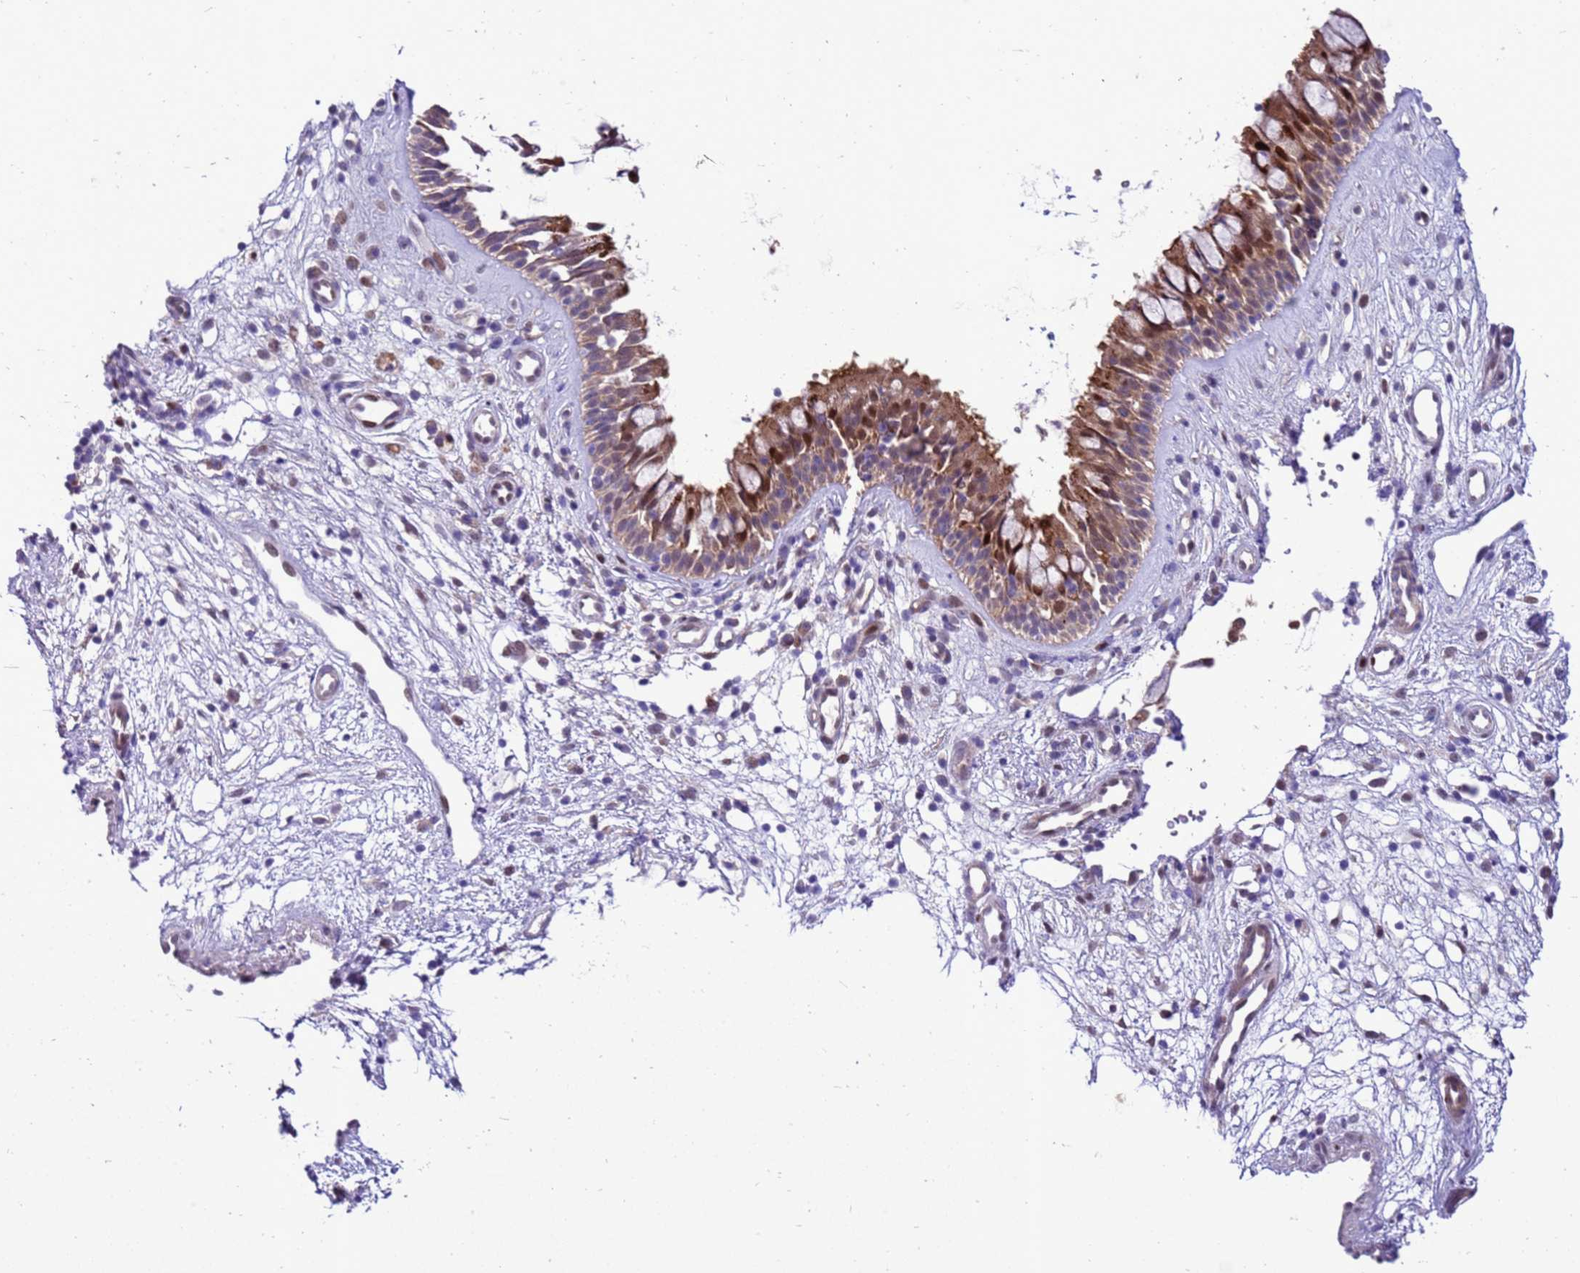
{"staining": {"intensity": "moderate", "quantity": ">75%", "location": "cytoplasmic/membranous"}, "tissue": "nasopharynx", "cell_type": "Respiratory epithelial cells", "image_type": "normal", "snomed": [{"axis": "morphology", "description": "Normal tissue, NOS"}, {"axis": "topography", "description": "Nasopharynx"}], "caption": "High-power microscopy captured an immunohistochemistry histopathology image of benign nasopharynx, revealing moderate cytoplasmic/membranous positivity in about >75% of respiratory epithelial cells. The staining was performed using DAB, with brown indicating positive protein expression. Nuclei are stained blue with hematoxylin.", "gene": "RASD1", "patient": {"sex": "male", "age": 32}}